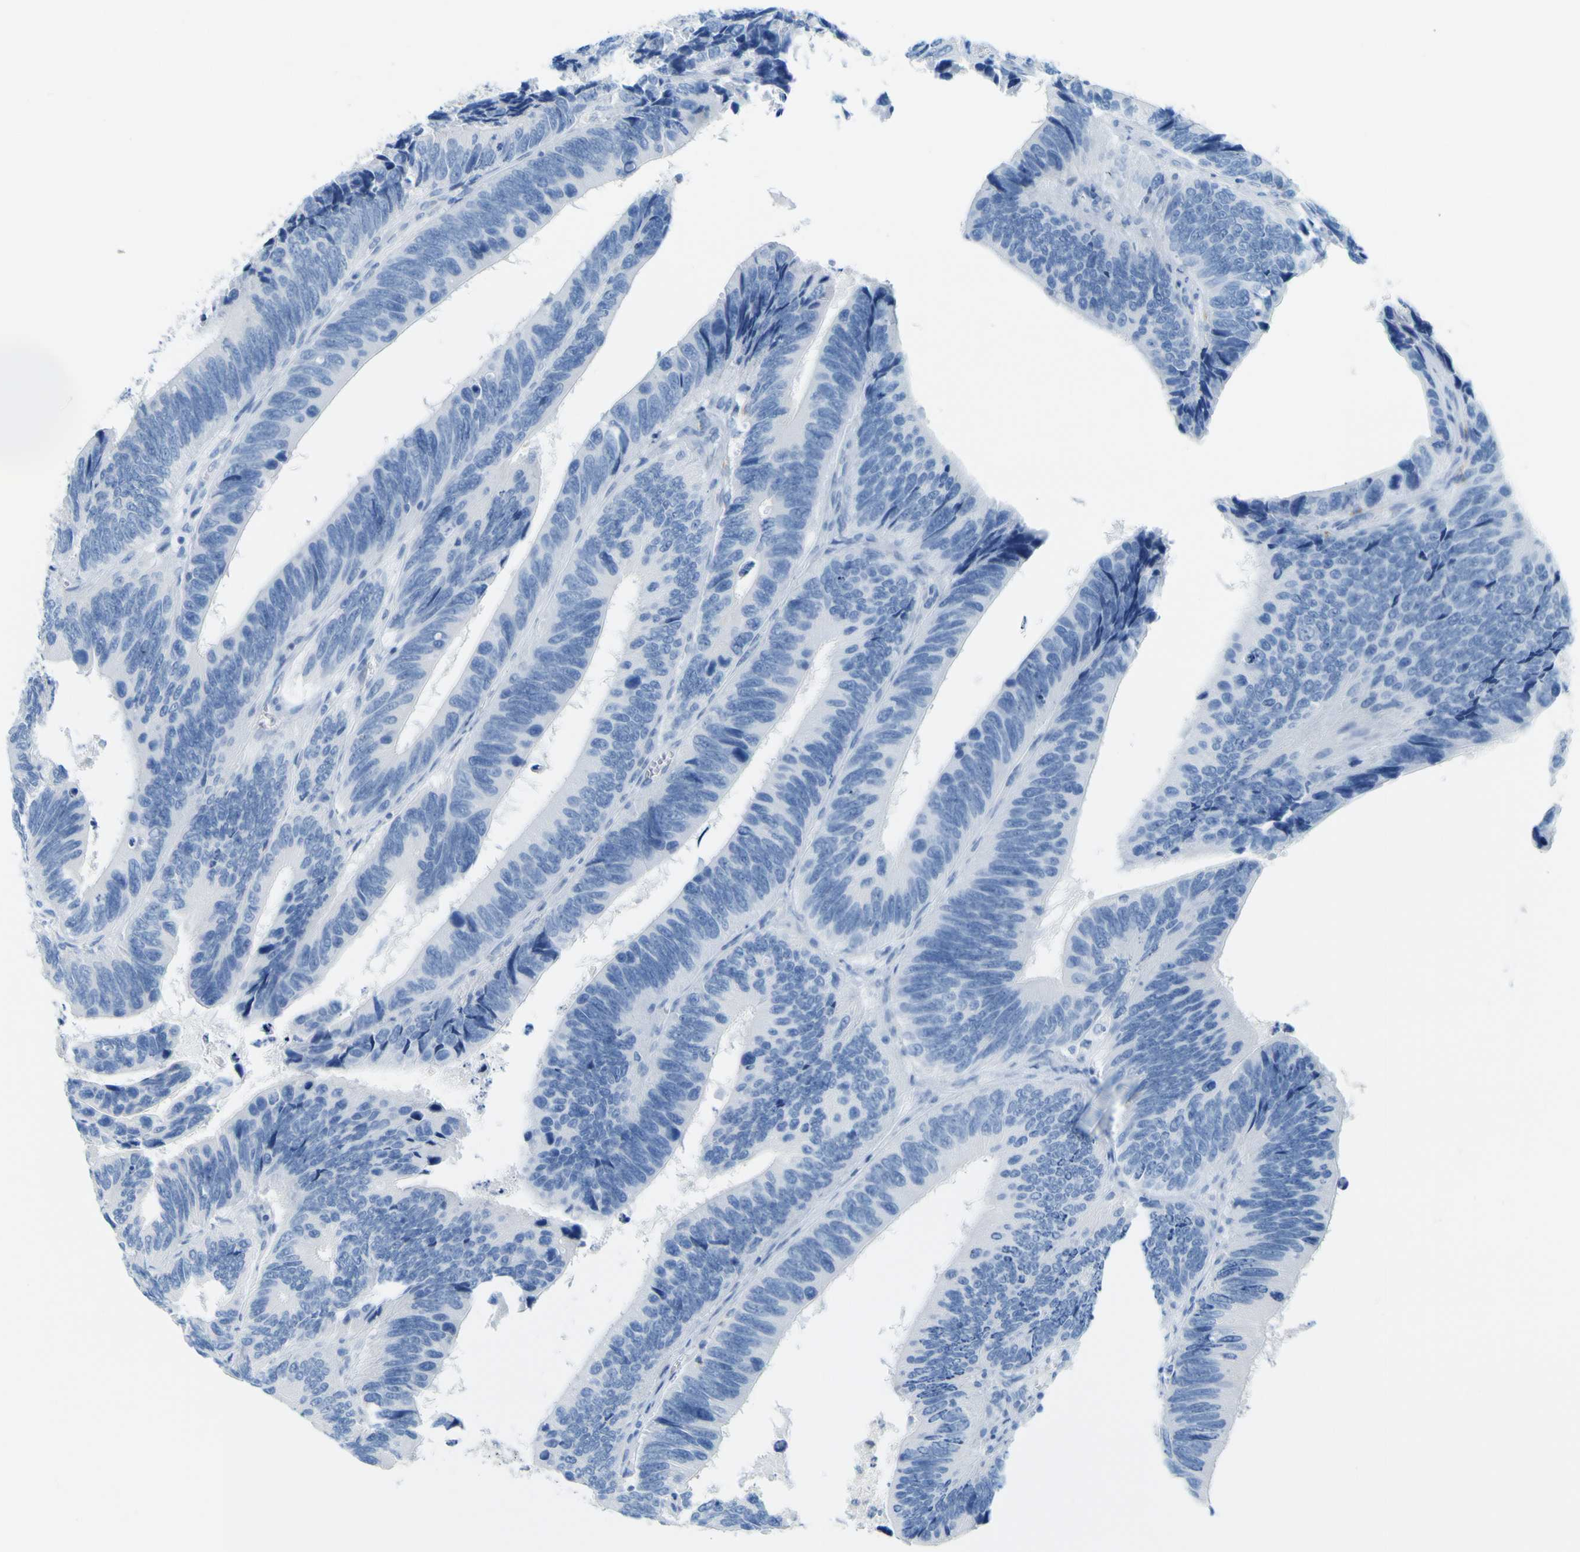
{"staining": {"intensity": "negative", "quantity": "none", "location": "none"}, "tissue": "colorectal cancer", "cell_type": "Tumor cells", "image_type": "cancer", "snomed": [{"axis": "morphology", "description": "Adenocarcinoma, NOS"}, {"axis": "topography", "description": "Colon"}], "caption": "Histopathology image shows no significant protein expression in tumor cells of colorectal cancer.", "gene": "ACSL1", "patient": {"sex": "male", "age": 72}}